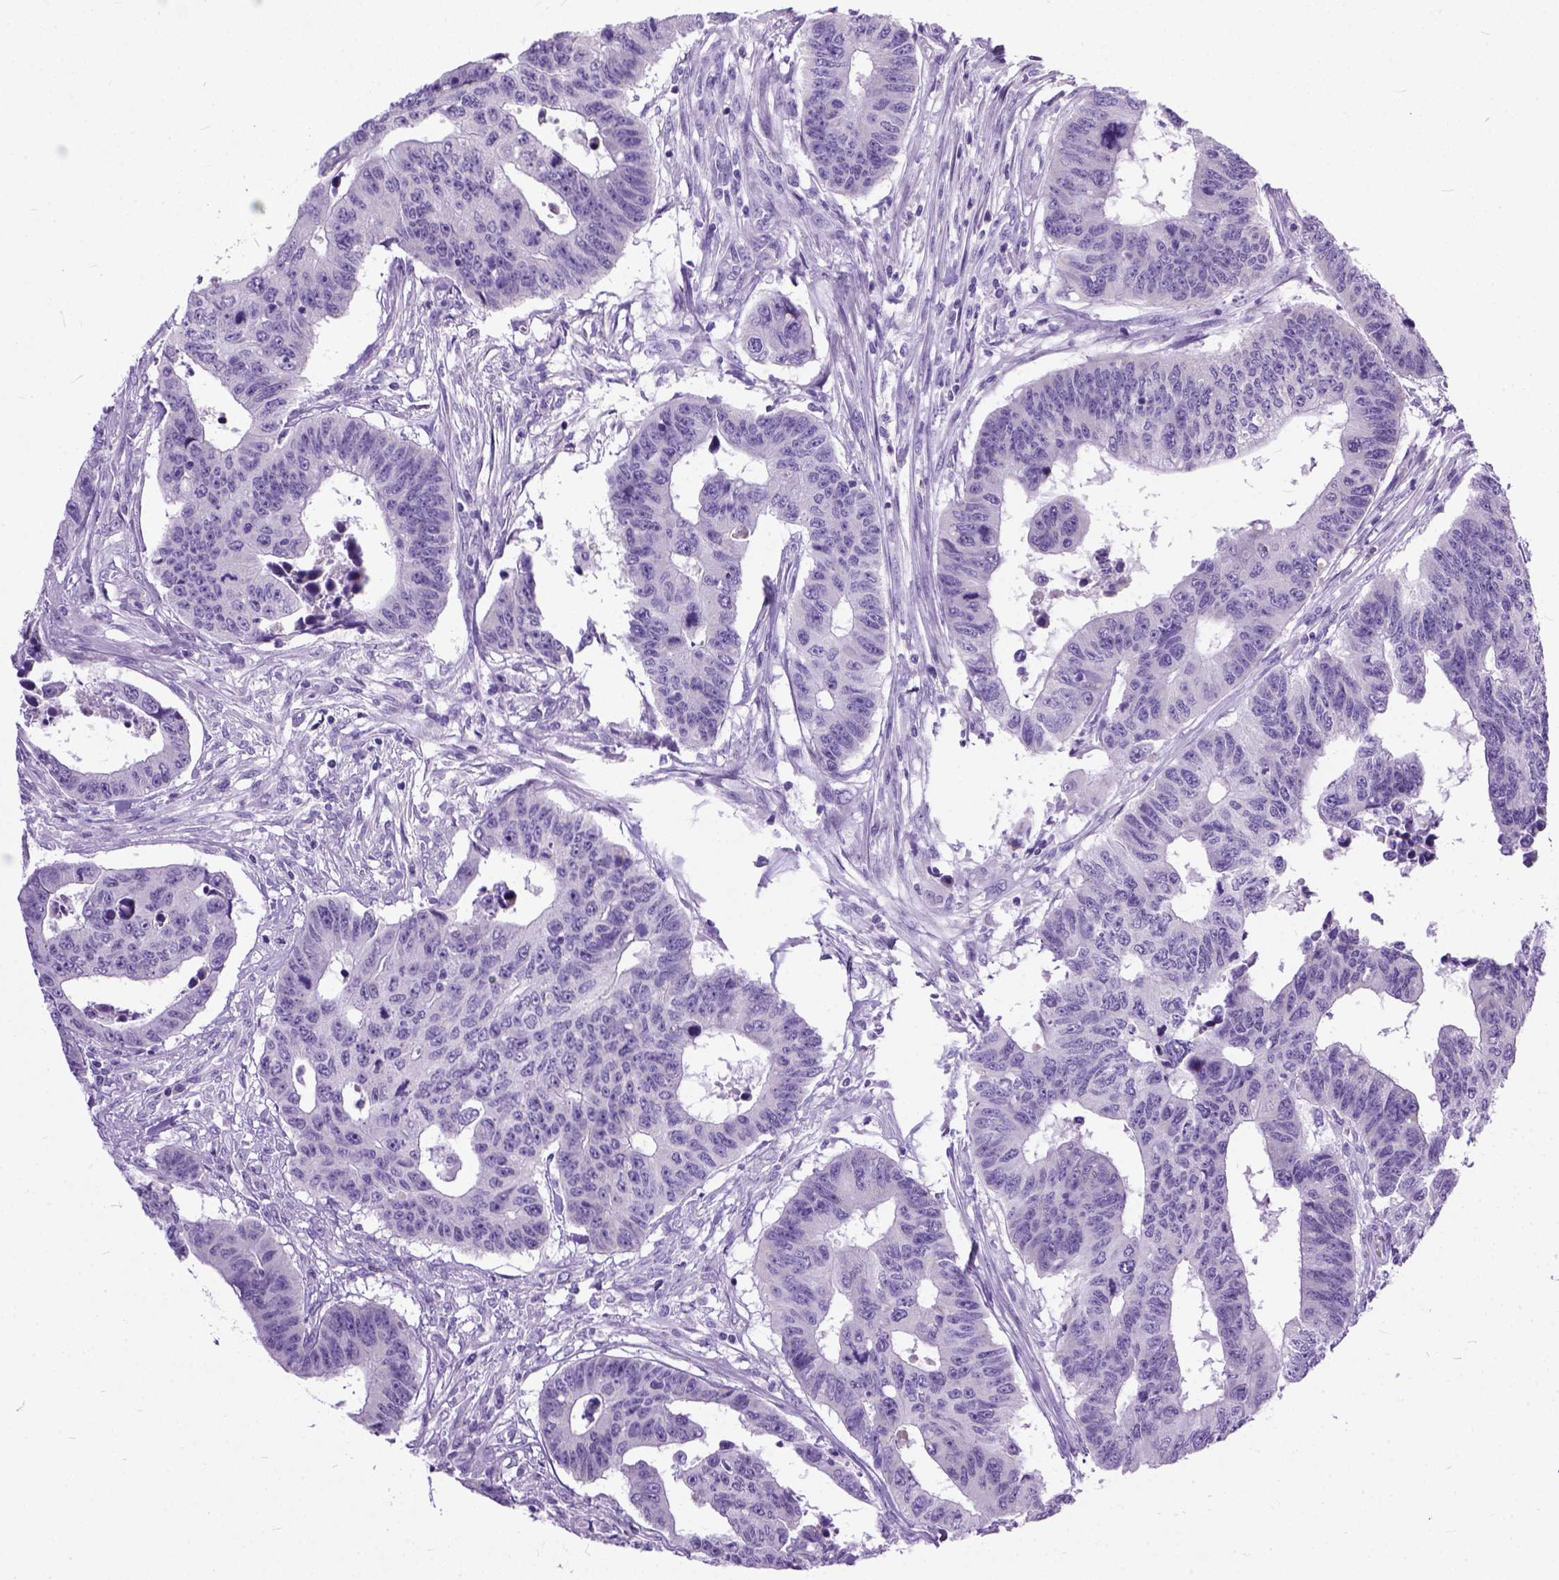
{"staining": {"intensity": "negative", "quantity": "none", "location": "none"}, "tissue": "colorectal cancer", "cell_type": "Tumor cells", "image_type": "cancer", "snomed": [{"axis": "morphology", "description": "Adenocarcinoma, NOS"}, {"axis": "topography", "description": "Rectum"}], "caption": "There is no significant positivity in tumor cells of colorectal cancer.", "gene": "PLK5", "patient": {"sex": "female", "age": 85}}